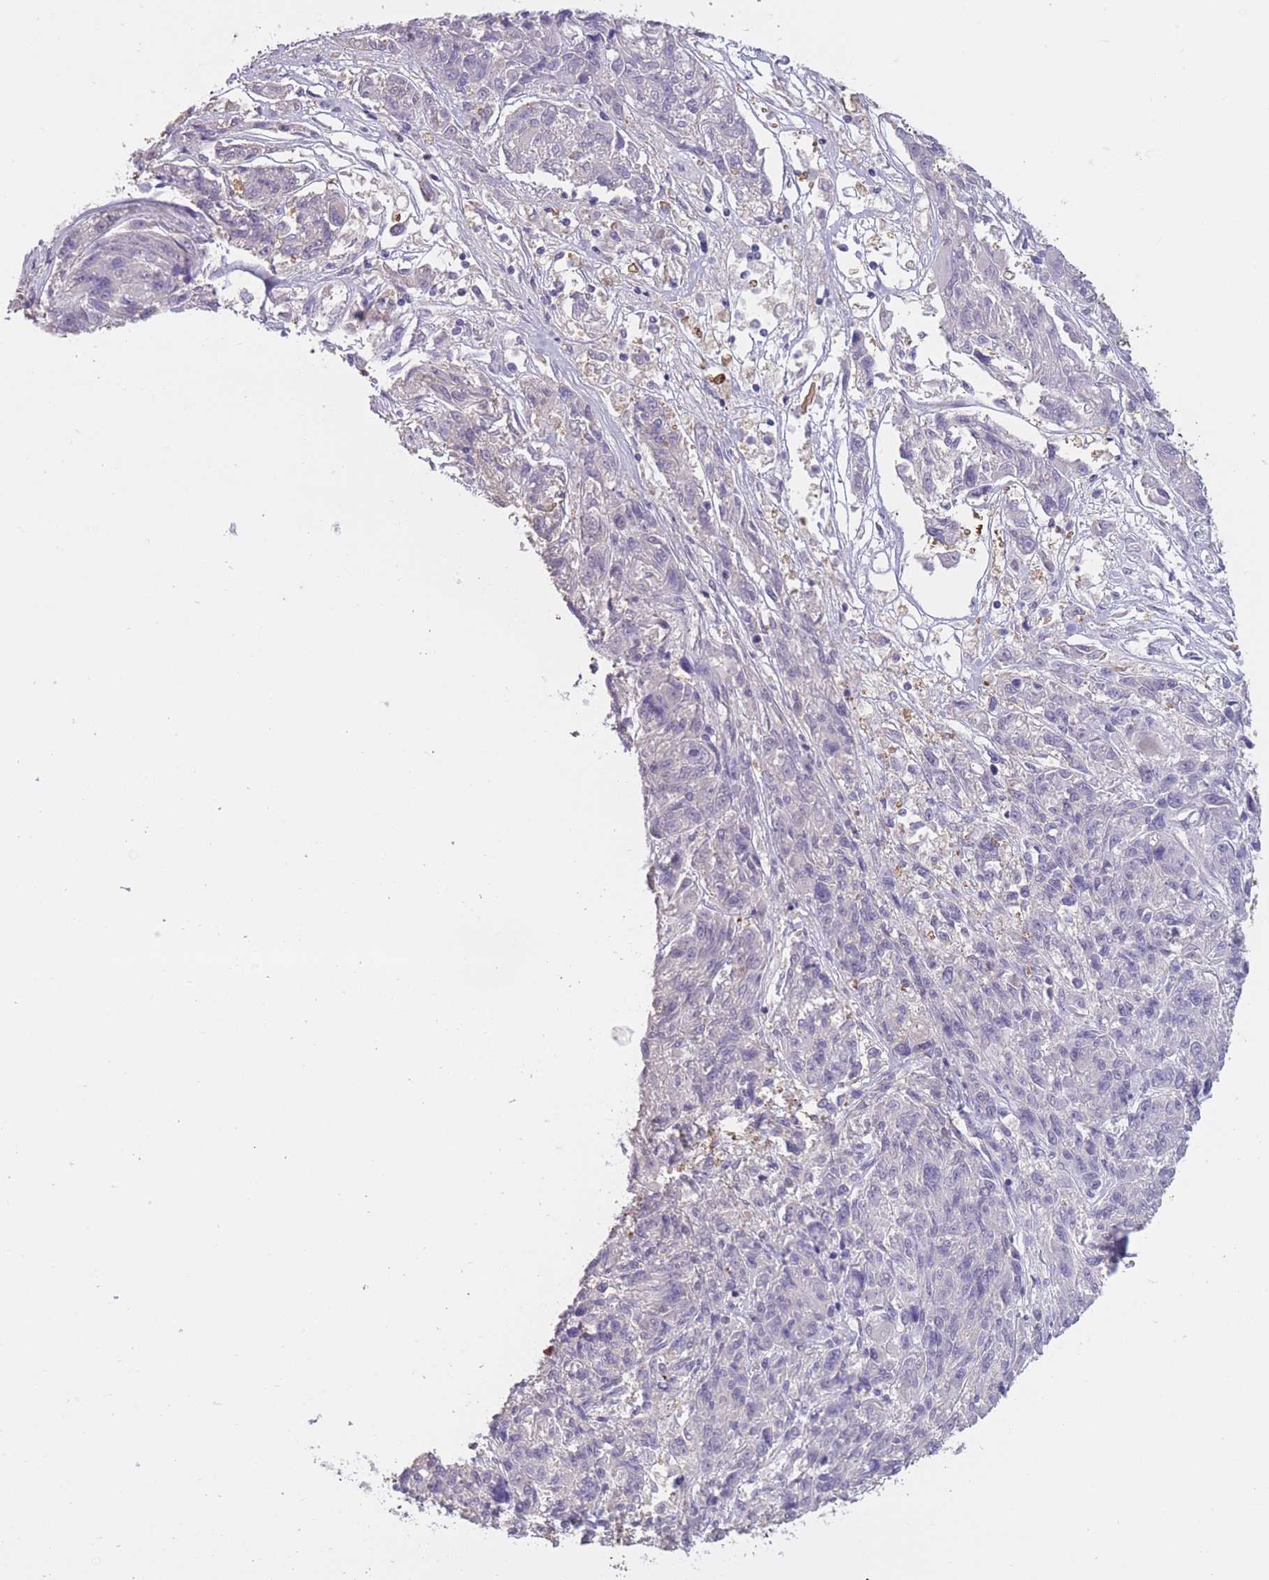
{"staining": {"intensity": "negative", "quantity": "none", "location": "none"}, "tissue": "melanoma", "cell_type": "Tumor cells", "image_type": "cancer", "snomed": [{"axis": "morphology", "description": "Malignant melanoma, NOS"}, {"axis": "topography", "description": "Skin"}], "caption": "IHC image of melanoma stained for a protein (brown), which displays no staining in tumor cells.", "gene": "OR7C1", "patient": {"sex": "male", "age": 53}}